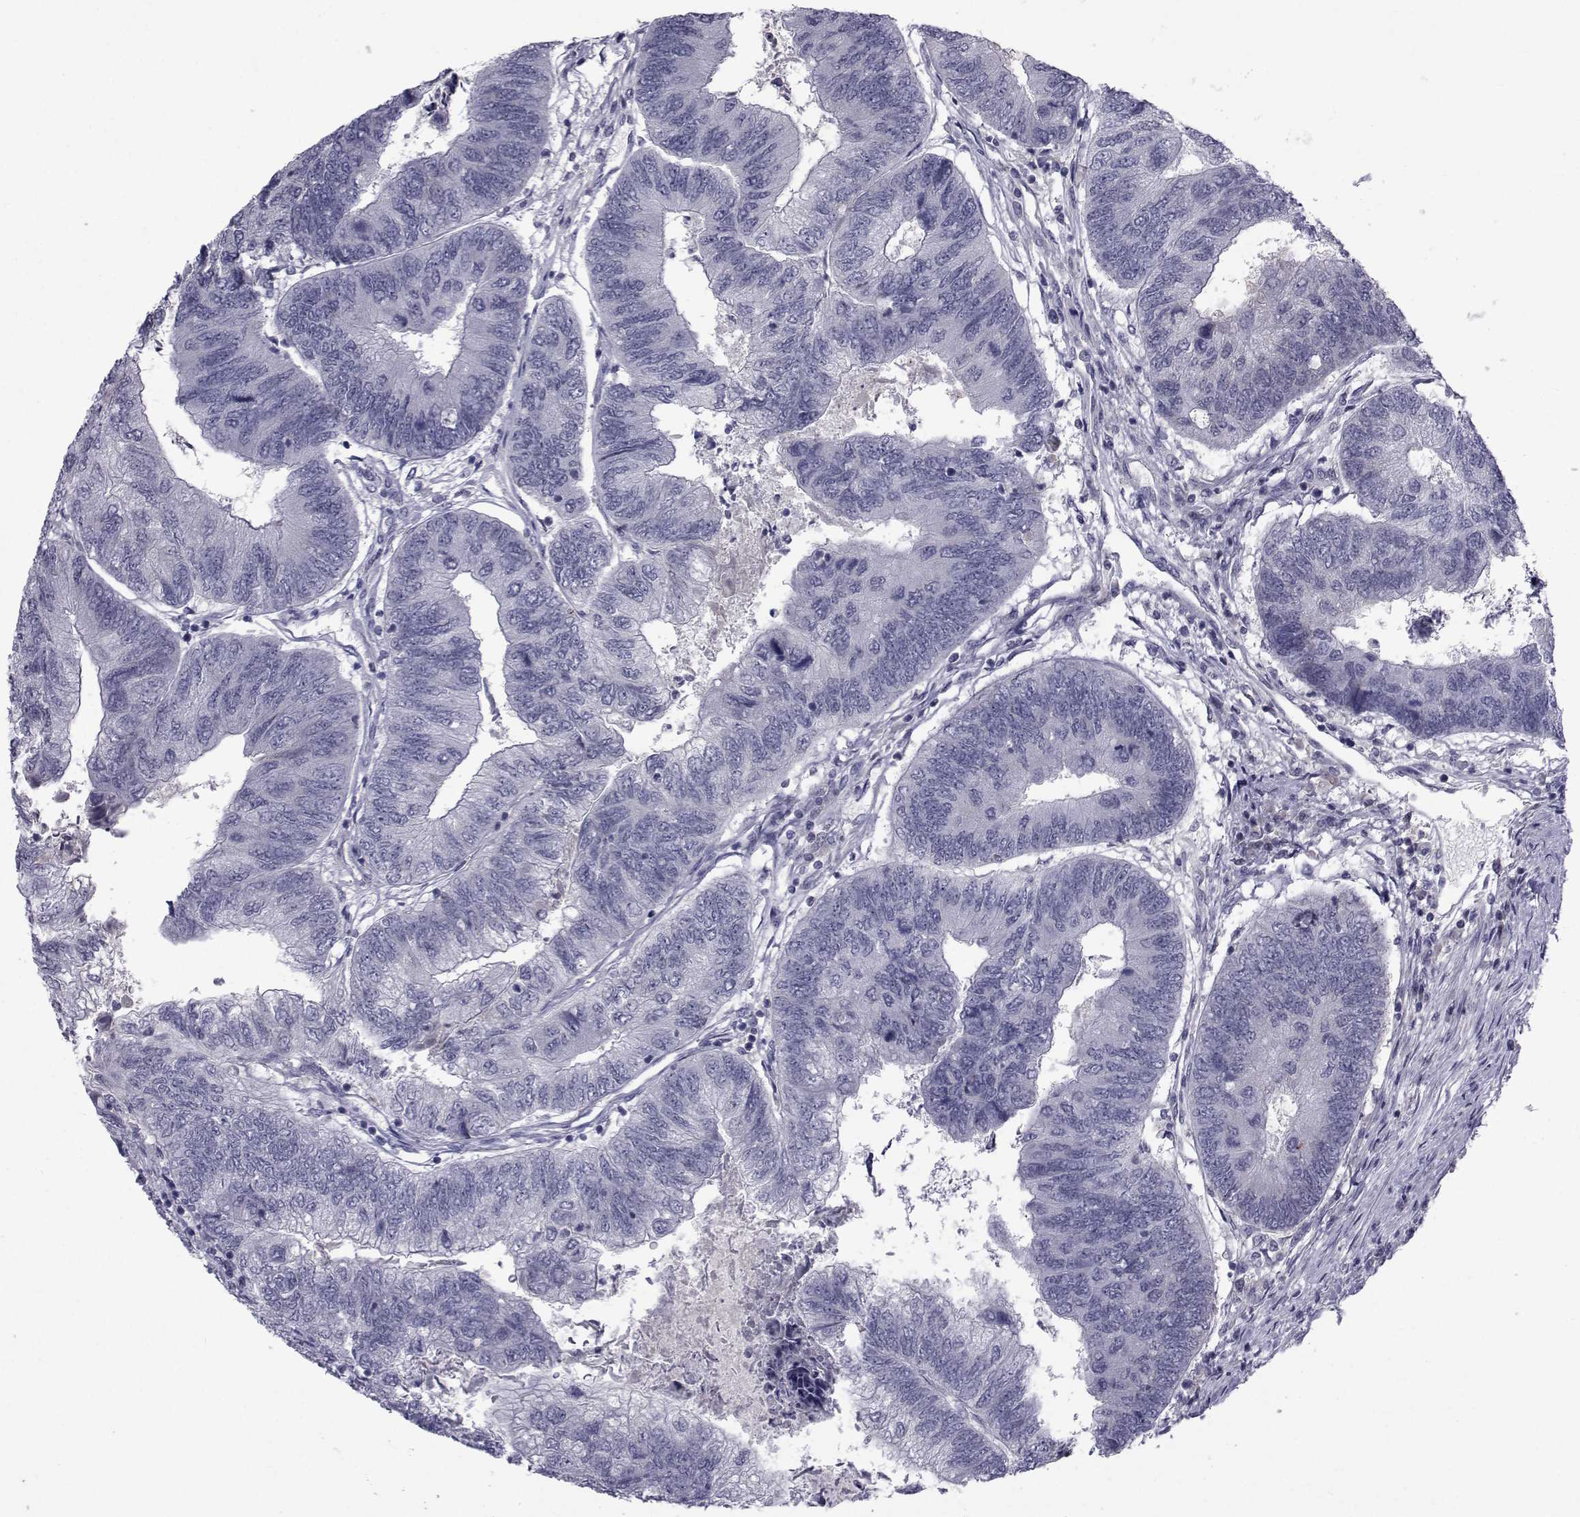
{"staining": {"intensity": "negative", "quantity": "none", "location": "none"}, "tissue": "colorectal cancer", "cell_type": "Tumor cells", "image_type": "cancer", "snomed": [{"axis": "morphology", "description": "Adenocarcinoma, NOS"}, {"axis": "topography", "description": "Colon"}], "caption": "This image is of colorectal adenocarcinoma stained with immunohistochemistry to label a protein in brown with the nuclei are counter-stained blue. There is no staining in tumor cells.", "gene": "PAX2", "patient": {"sex": "female", "age": 67}}